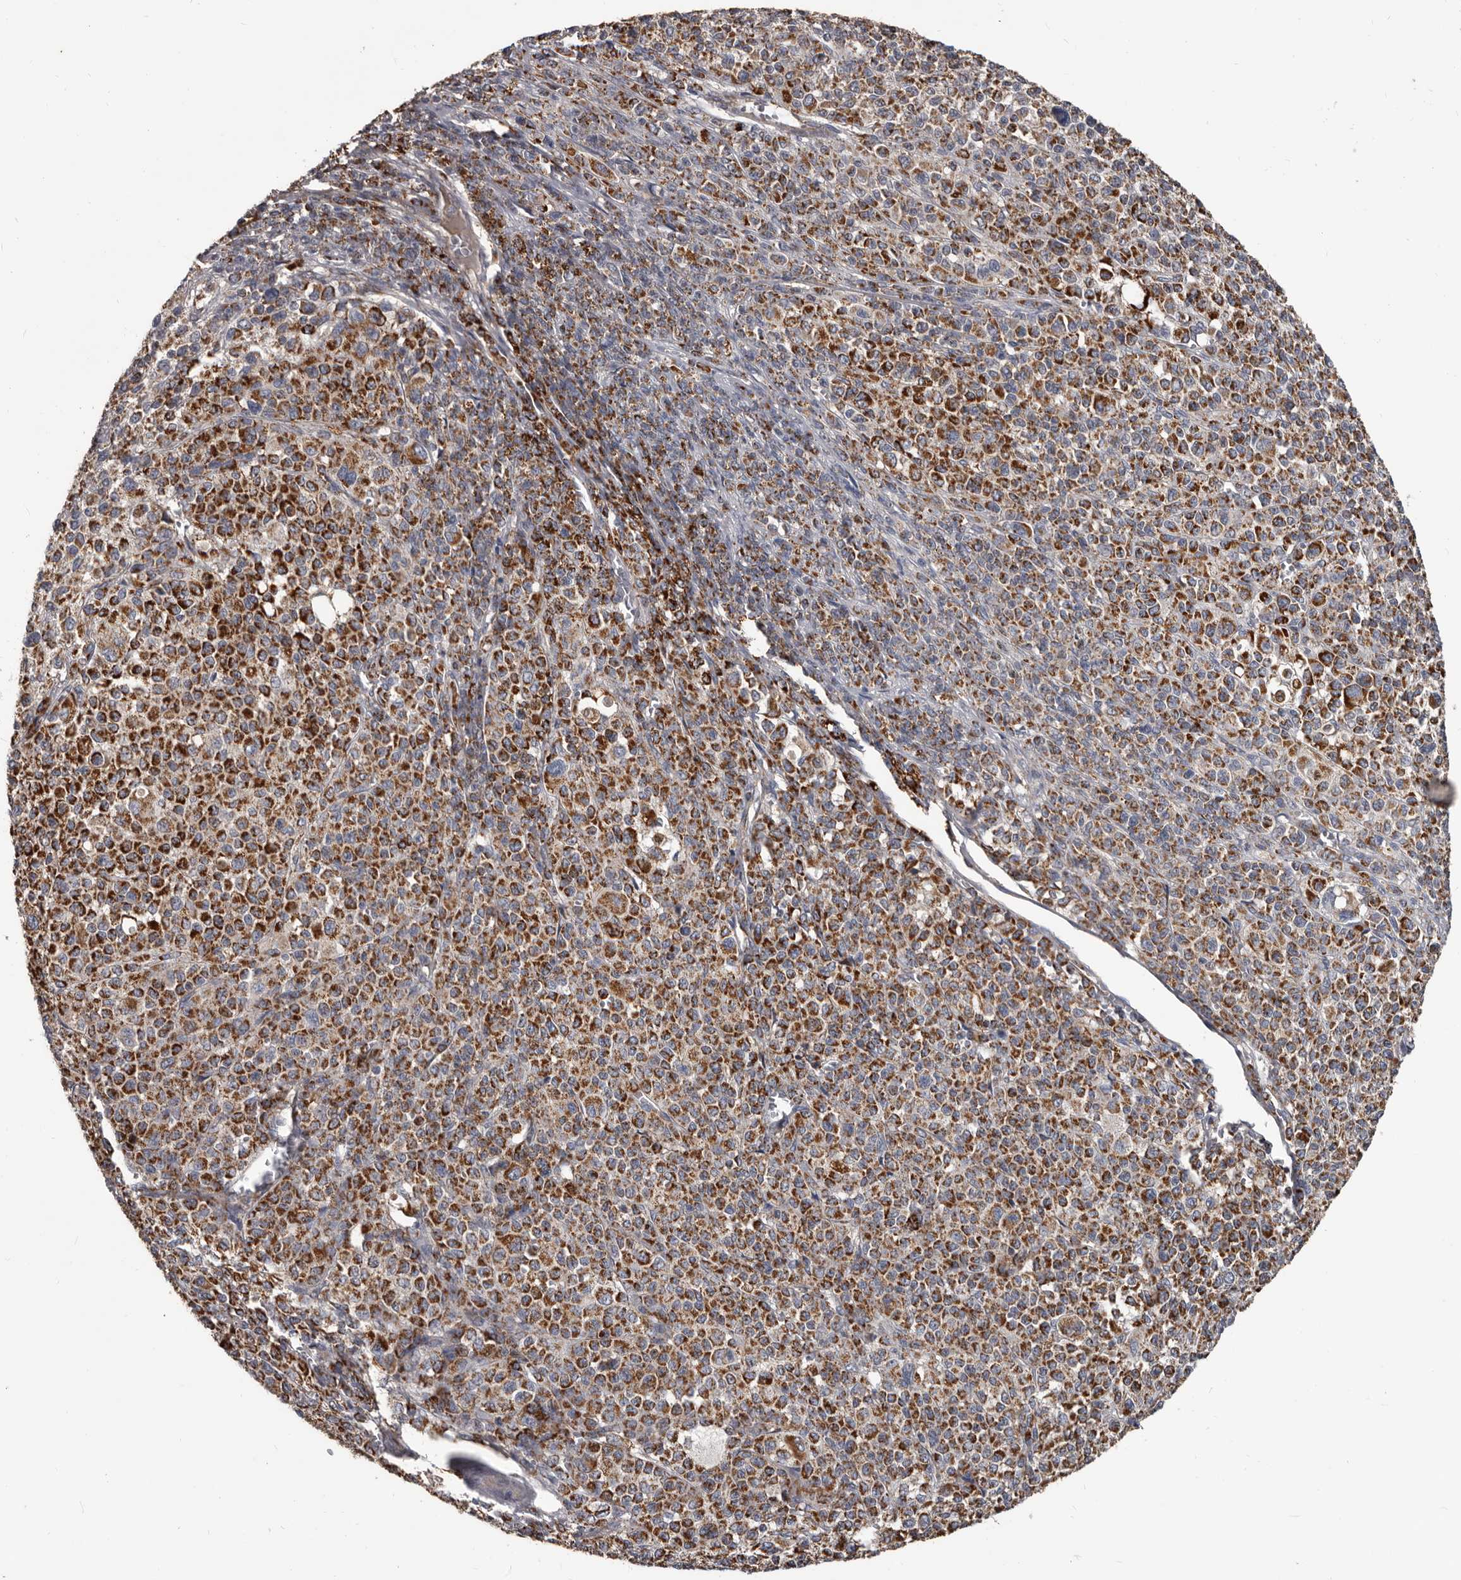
{"staining": {"intensity": "moderate", "quantity": ">75%", "location": "cytoplasmic/membranous"}, "tissue": "melanoma", "cell_type": "Tumor cells", "image_type": "cancer", "snomed": [{"axis": "morphology", "description": "Malignant melanoma, Metastatic site"}, {"axis": "topography", "description": "Skin"}], "caption": "This image exhibits melanoma stained with IHC to label a protein in brown. The cytoplasmic/membranous of tumor cells show moderate positivity for the protein. Nuclei are counter-stained blue.", "gene": "ALDH5A1", "patient": {"sex": "female", "age": 74}}